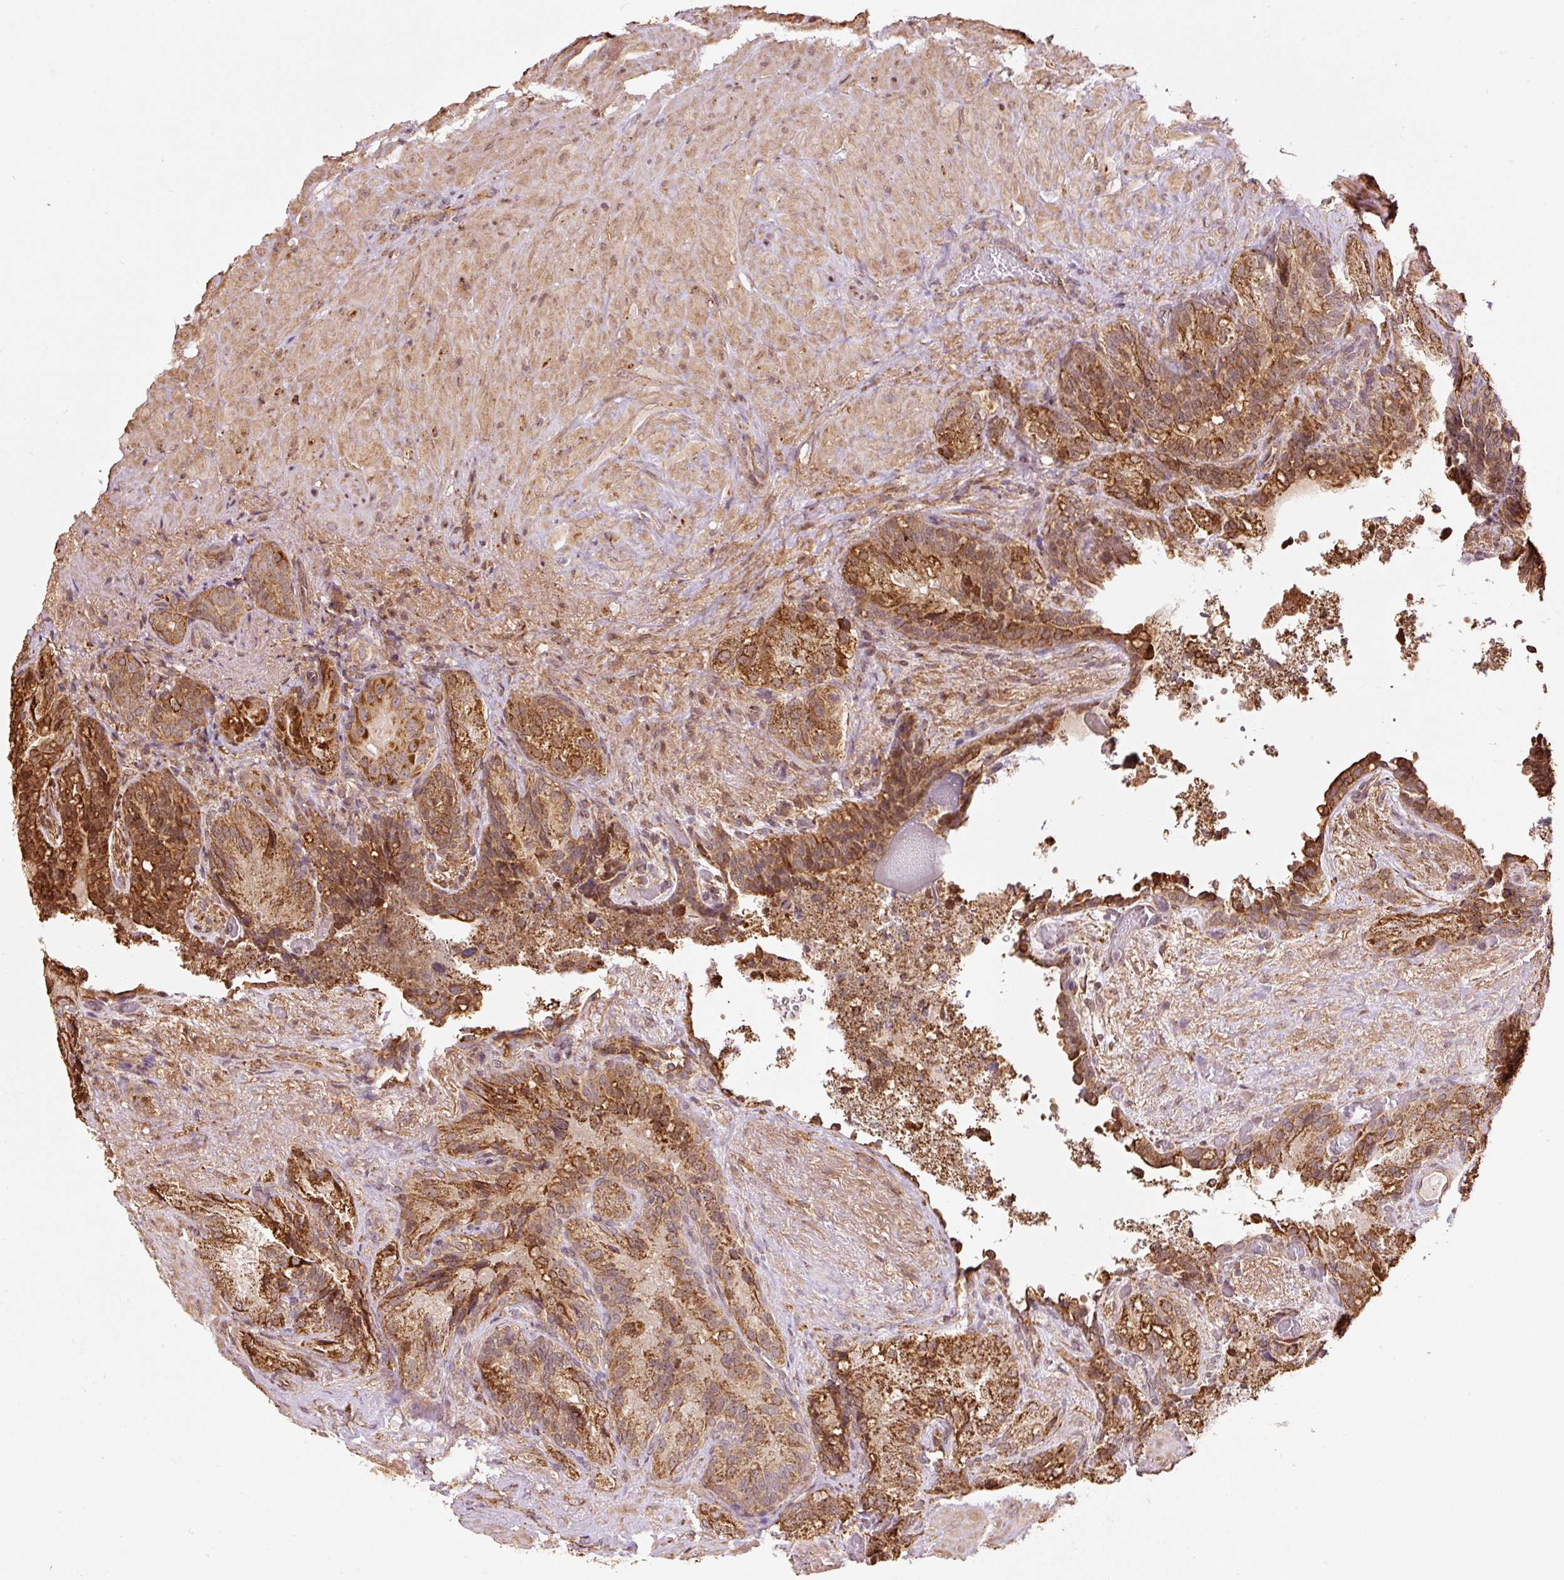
{"staining": {"intensity": "strong", "quantity": ">75%", "location": "cytoplasmic/membranous"}, "tissue": "seminal vesicle", "cell_type": "Glandular cells", "image_type": "normal", "snomed": [{"axis": "morphology", "description": "Normal tissue, NOS"}, {"axis": "topography", "description": "Seminal veicle"}], "caption": "The micrograph displays immunohistochemical staining of normal seminal vesicle. There is strong cytoplasmic/membranous positivity is identified in about >75% of glandular cells.", "gene": "ETF1", "patient": {"sex": "male", "age": 69}}